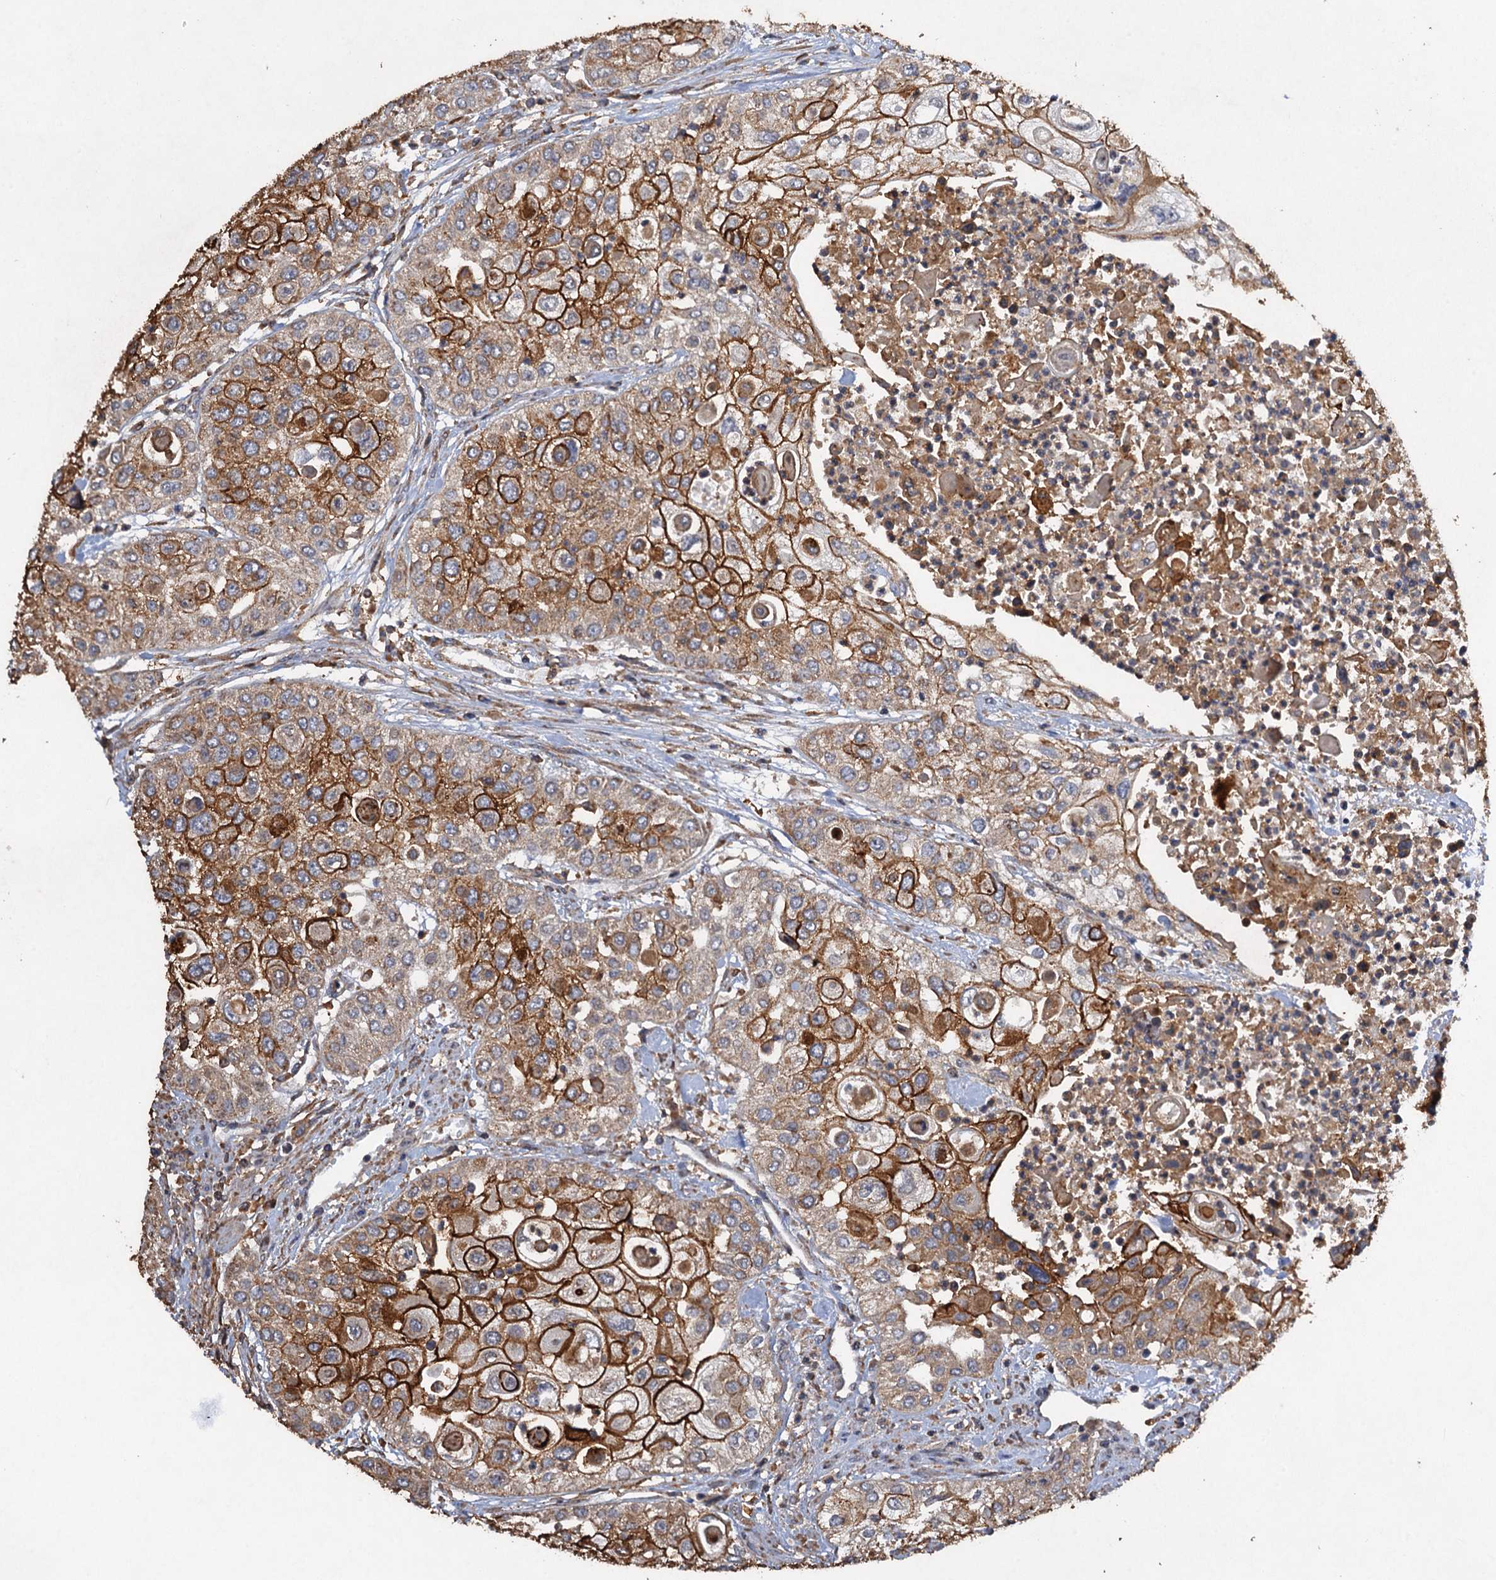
{"staining": {"intensity": "strong", "quantity": "25%-75%", "location": "cytoplasmic/membranous"}, "tissue": "urothelial cancer", "cell_type": "Tumor cells", "image_type": "cancer", "snomed": [{"axis": "morphology", "description": "Urothelial carcinoma, High grade"}, {"axis": "topography", "description": "Urinary bladder"}], "caption": "There is high levels of strong cytoplasmic/membranous positivity in tumor cells of urothelial carcinoma (high-grade), as demonstrated by immunohistochemical staining (brown color).", "gene": "SCUBE3", "patient": {"sex": "female", "age": 79}}